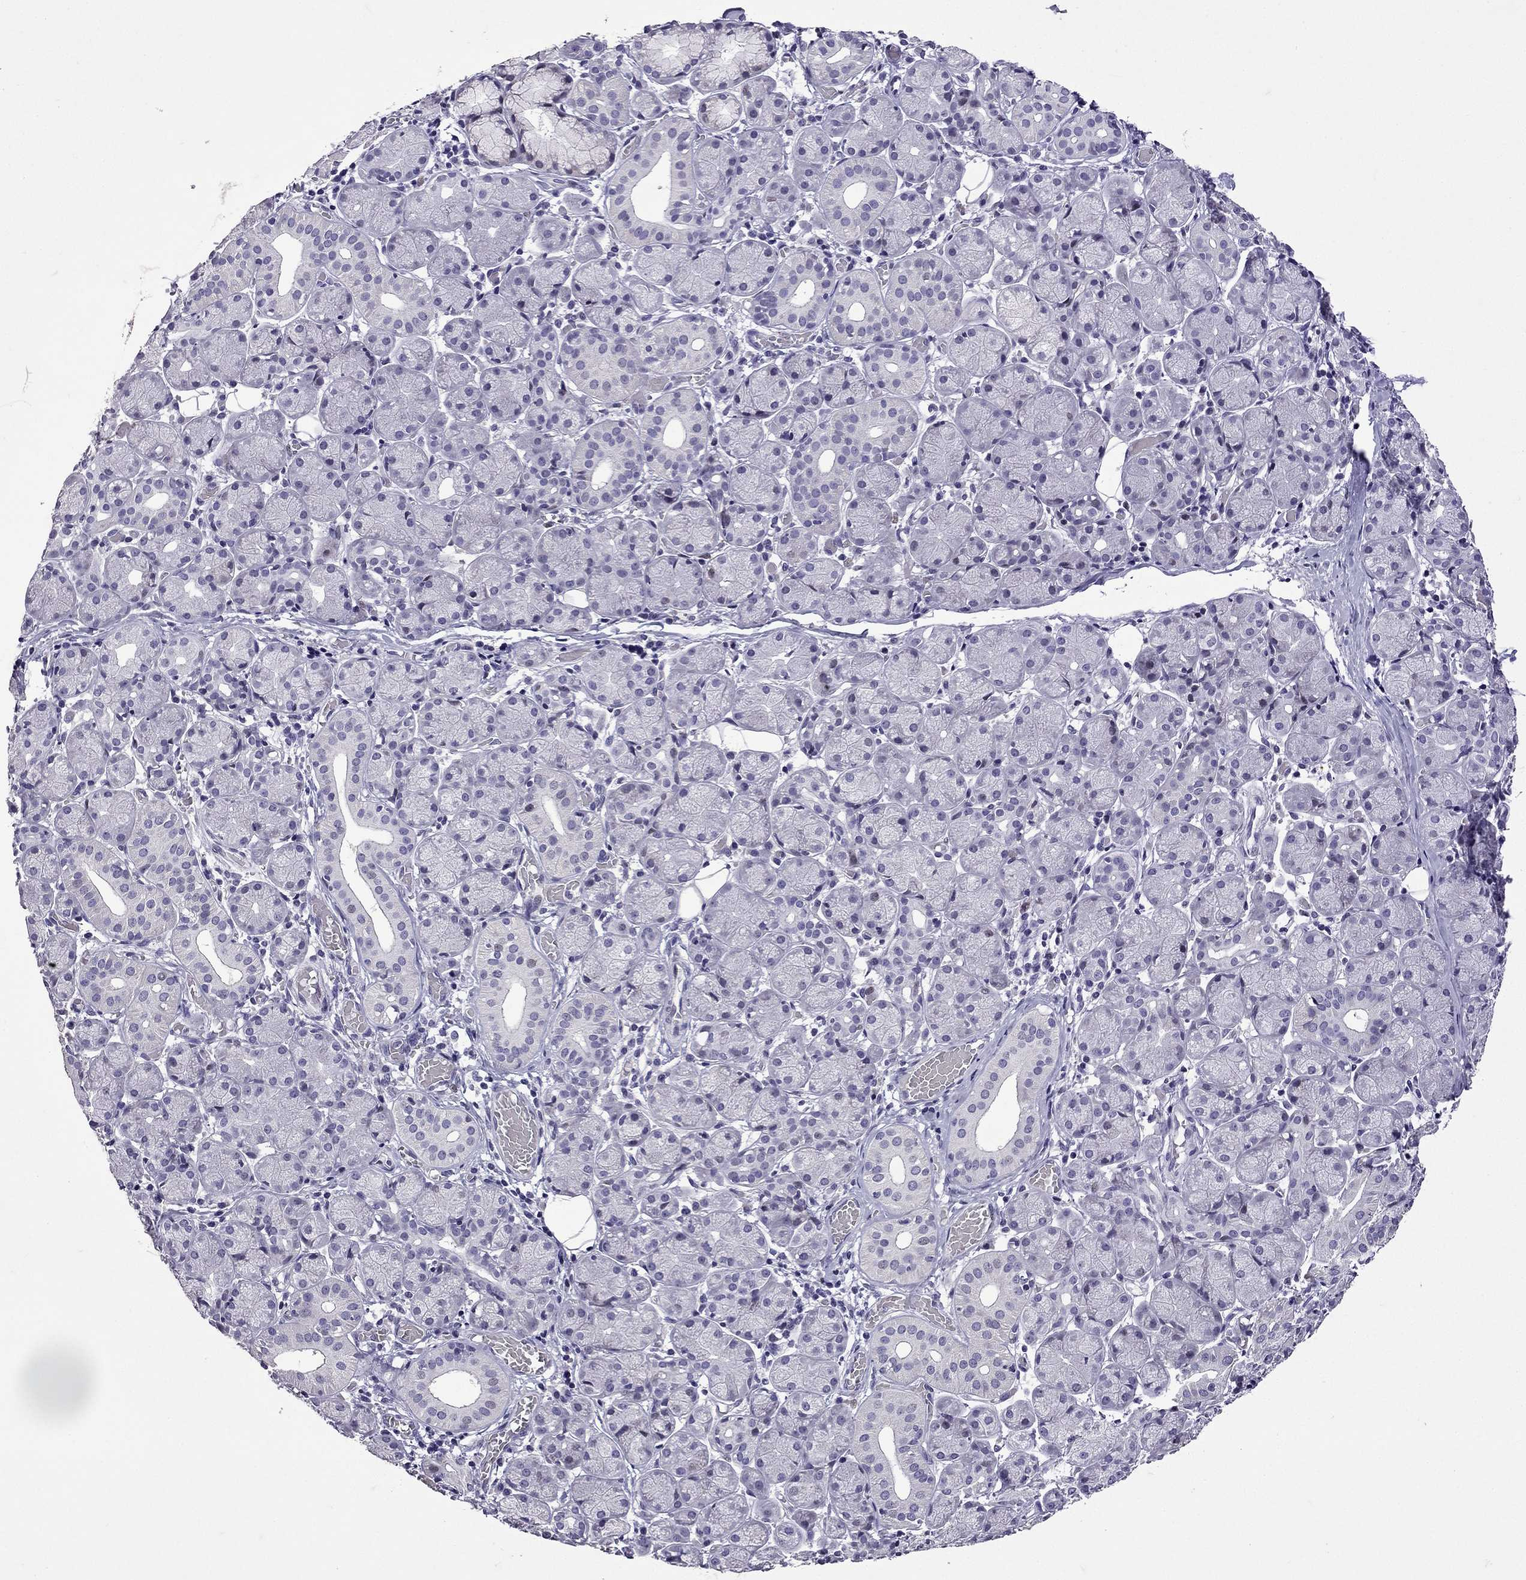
{"staining": {"intensity": "negative", "quantity": "none", "location": "none"}, "tissue": "salivary gland", "cell_type": "Glandular cells", "image_type": "normal", "snomed": [{"axis": "morphology", "description": "Normal tissue, NOS"}, {"axis": "topography", "description": "Salivary gland"}, {"axis": "topography", "description": "Peripheral nerve tissue"}], "caption": "DAB (3,3'-diaminobenzidine) immunohistochemical staining of benign human salivary gland displays no significant positivity in glandular cells. (DAB (3,3'-diaminobenzidine) IHC, high magnification).", "gene": "TTN", "patient": {"sex": "female", "age": 24}}